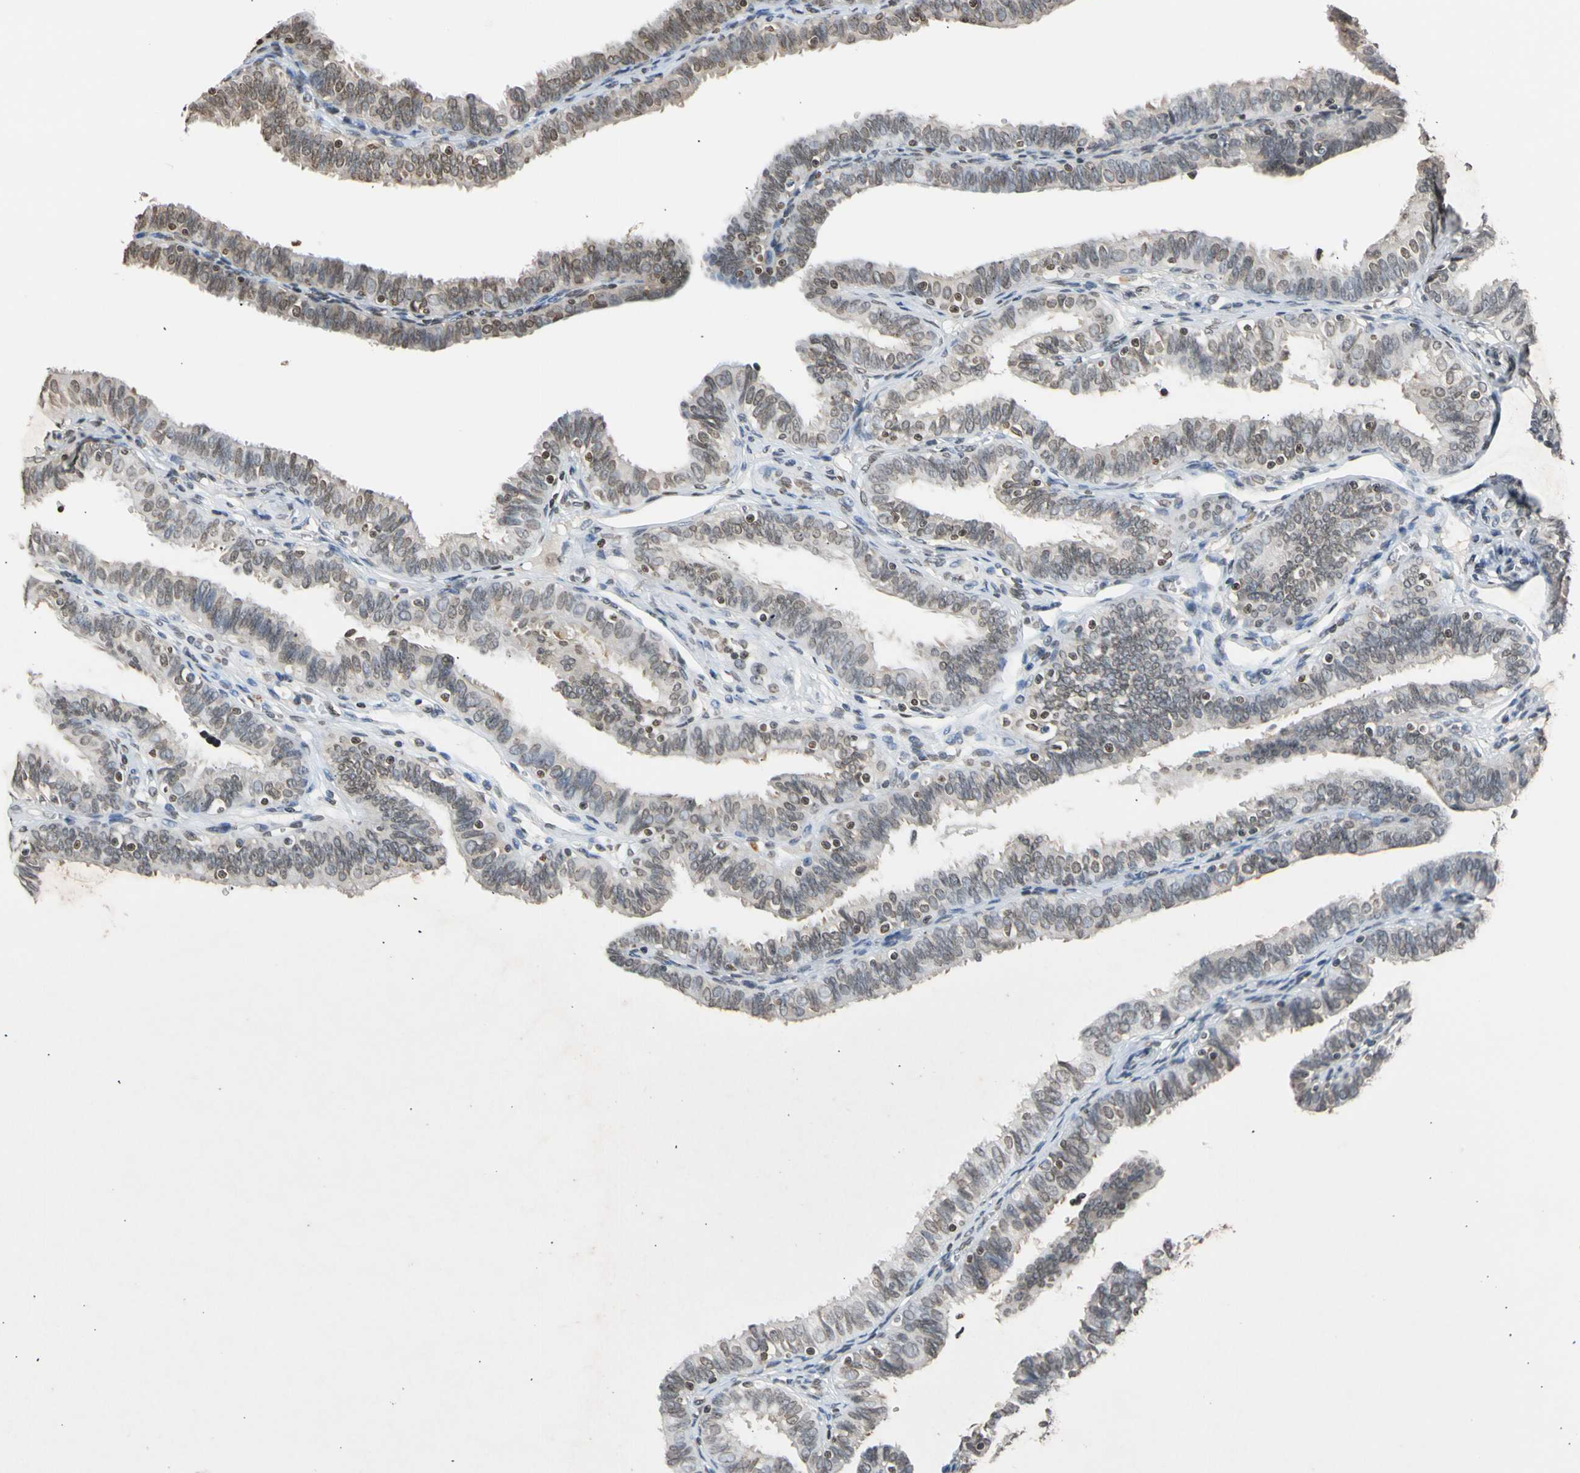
{"staining": {"intensity": "weak", "quantity": ">75%", "location": "cytoplasmic/membranous"}, "tissue": "fallopian tube", "cell_type": "Glandular cells", "image_type": "normal", "snomed": [{"axis": "morphology", "description": "Normal tissue, NOS"}, {"axis": "topography", "description": "Fallopian tube"}], "caption": "Human fallopian tube stained for a protein (brown) exhibits weak cytoplasmic/membranous positive staining in about >75% of glandular cells.", "gene": "GPX4", "patient": {"sex": "female", "age": 46}}